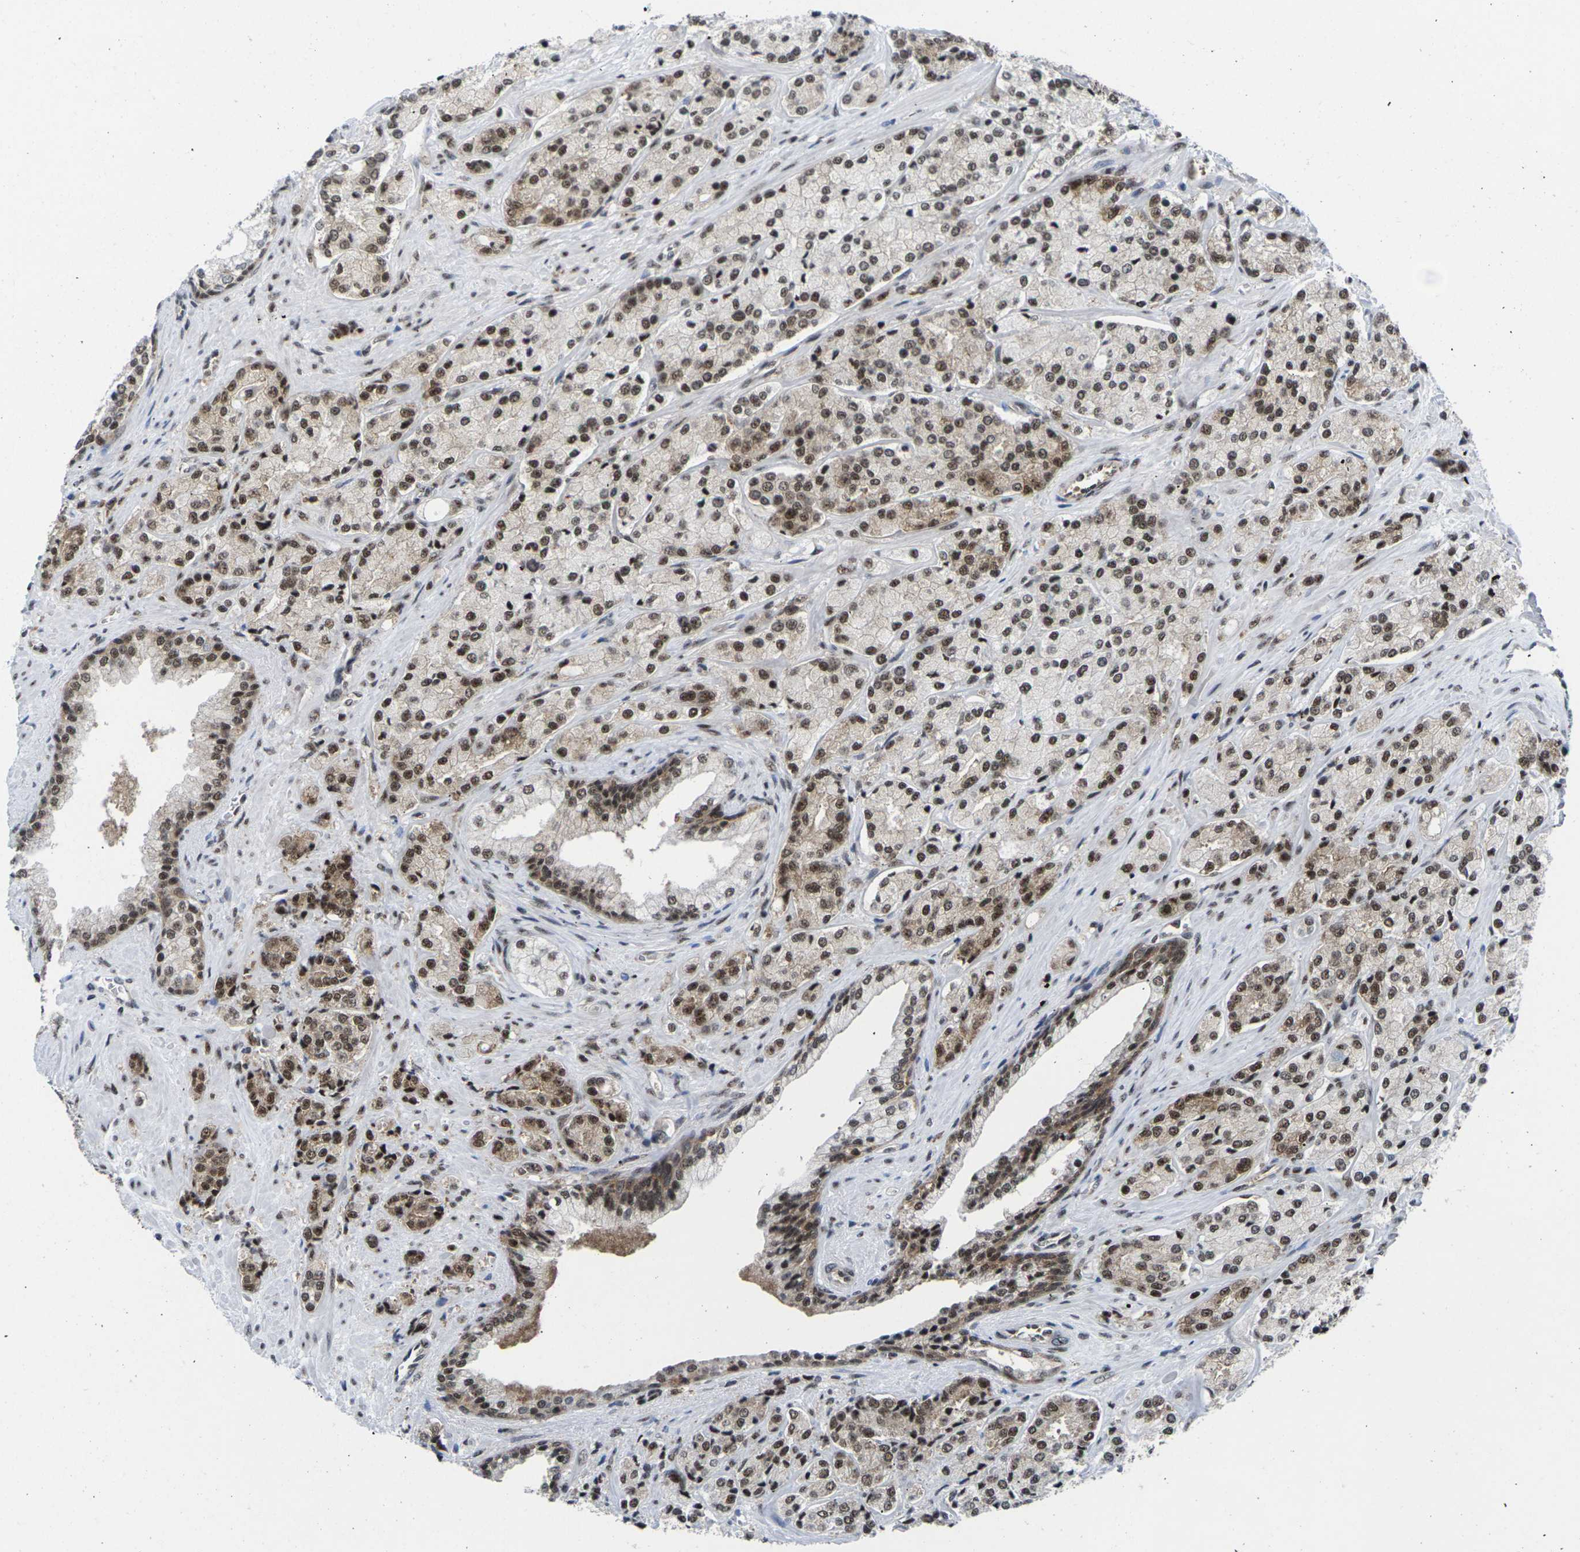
{"staining": {"intensity": "moderate", "quantity": ">75%", "location": "cytoplasmic/membranous,nuclear"}, "tissue": "prostate cancer", "cell_type": "Tumor cells", "image_type": "cancer", "snomed": [{"axis": "morphology", "description": "Adenocarcinoma, High grade"}, {"axis": "topography", "description": "Prostate"}], "caption": "IHC of human prostate cancer reveals medium levels of moderate cytoplasmic/membranous and nuclear positivity in approximately >75% of tumor cells. (DAB = brown stain, brightfield microscopy at high magnification).", "gene": "MAGOH", "patient": {"sex": "male", "age": 71}}